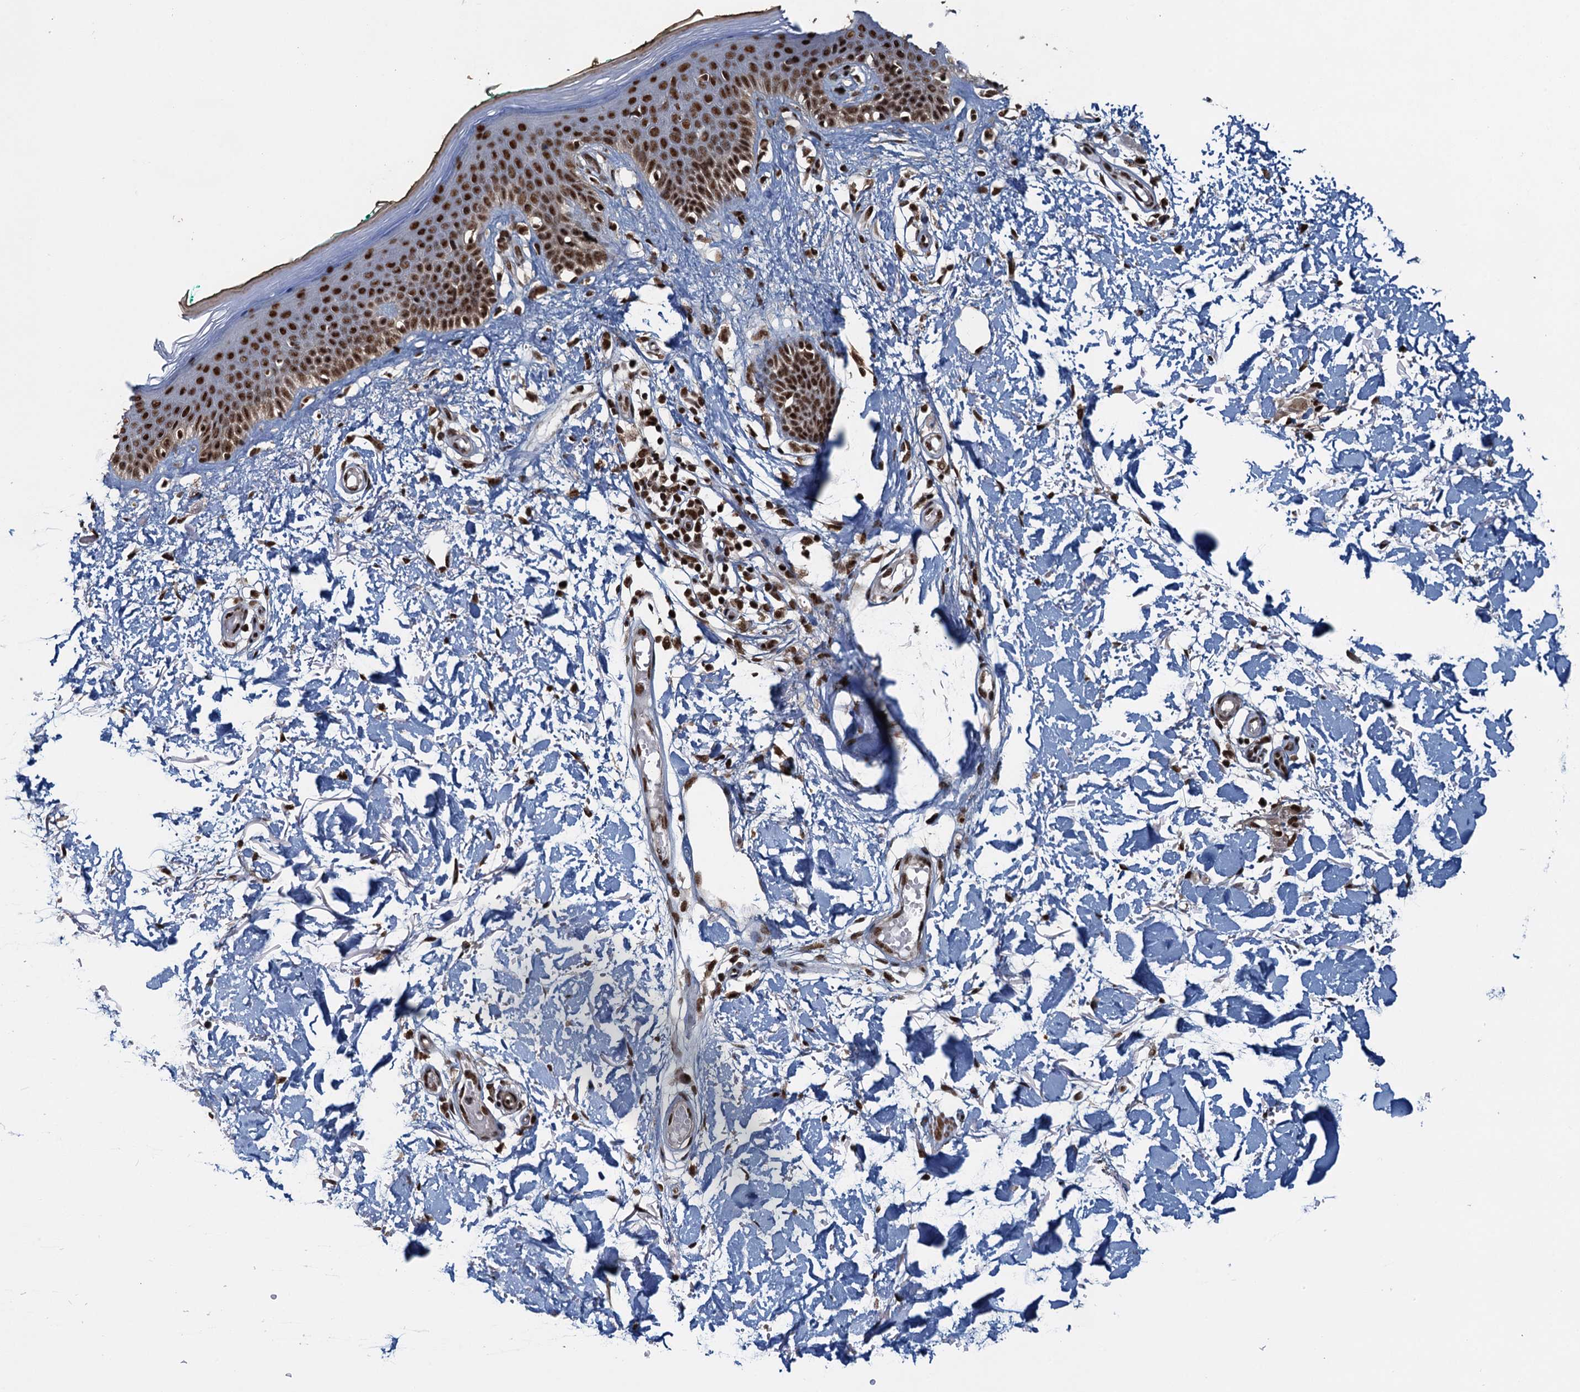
{"staining": {"intensity": "strong", "quantity": ">75%", "location": "nuclear"}, "tissue": "skin", "cell_type": "Fibroblasts", "image_type": "normal", "snomed": [{"axis": "morphology", "description": "Normal tissue, NOS"}, {"axis": "topography", "description": "Skin"}], "caption": "Normal skin displays strong nuclear staining in approximately >75% of fibroblasts Using DAB (brown) and hematoxylin (blue) stains, captured at high magnification using brightfield microscopy..", "gene": "ZC3H18", "patient": {"sex": "male", "age": 62}}